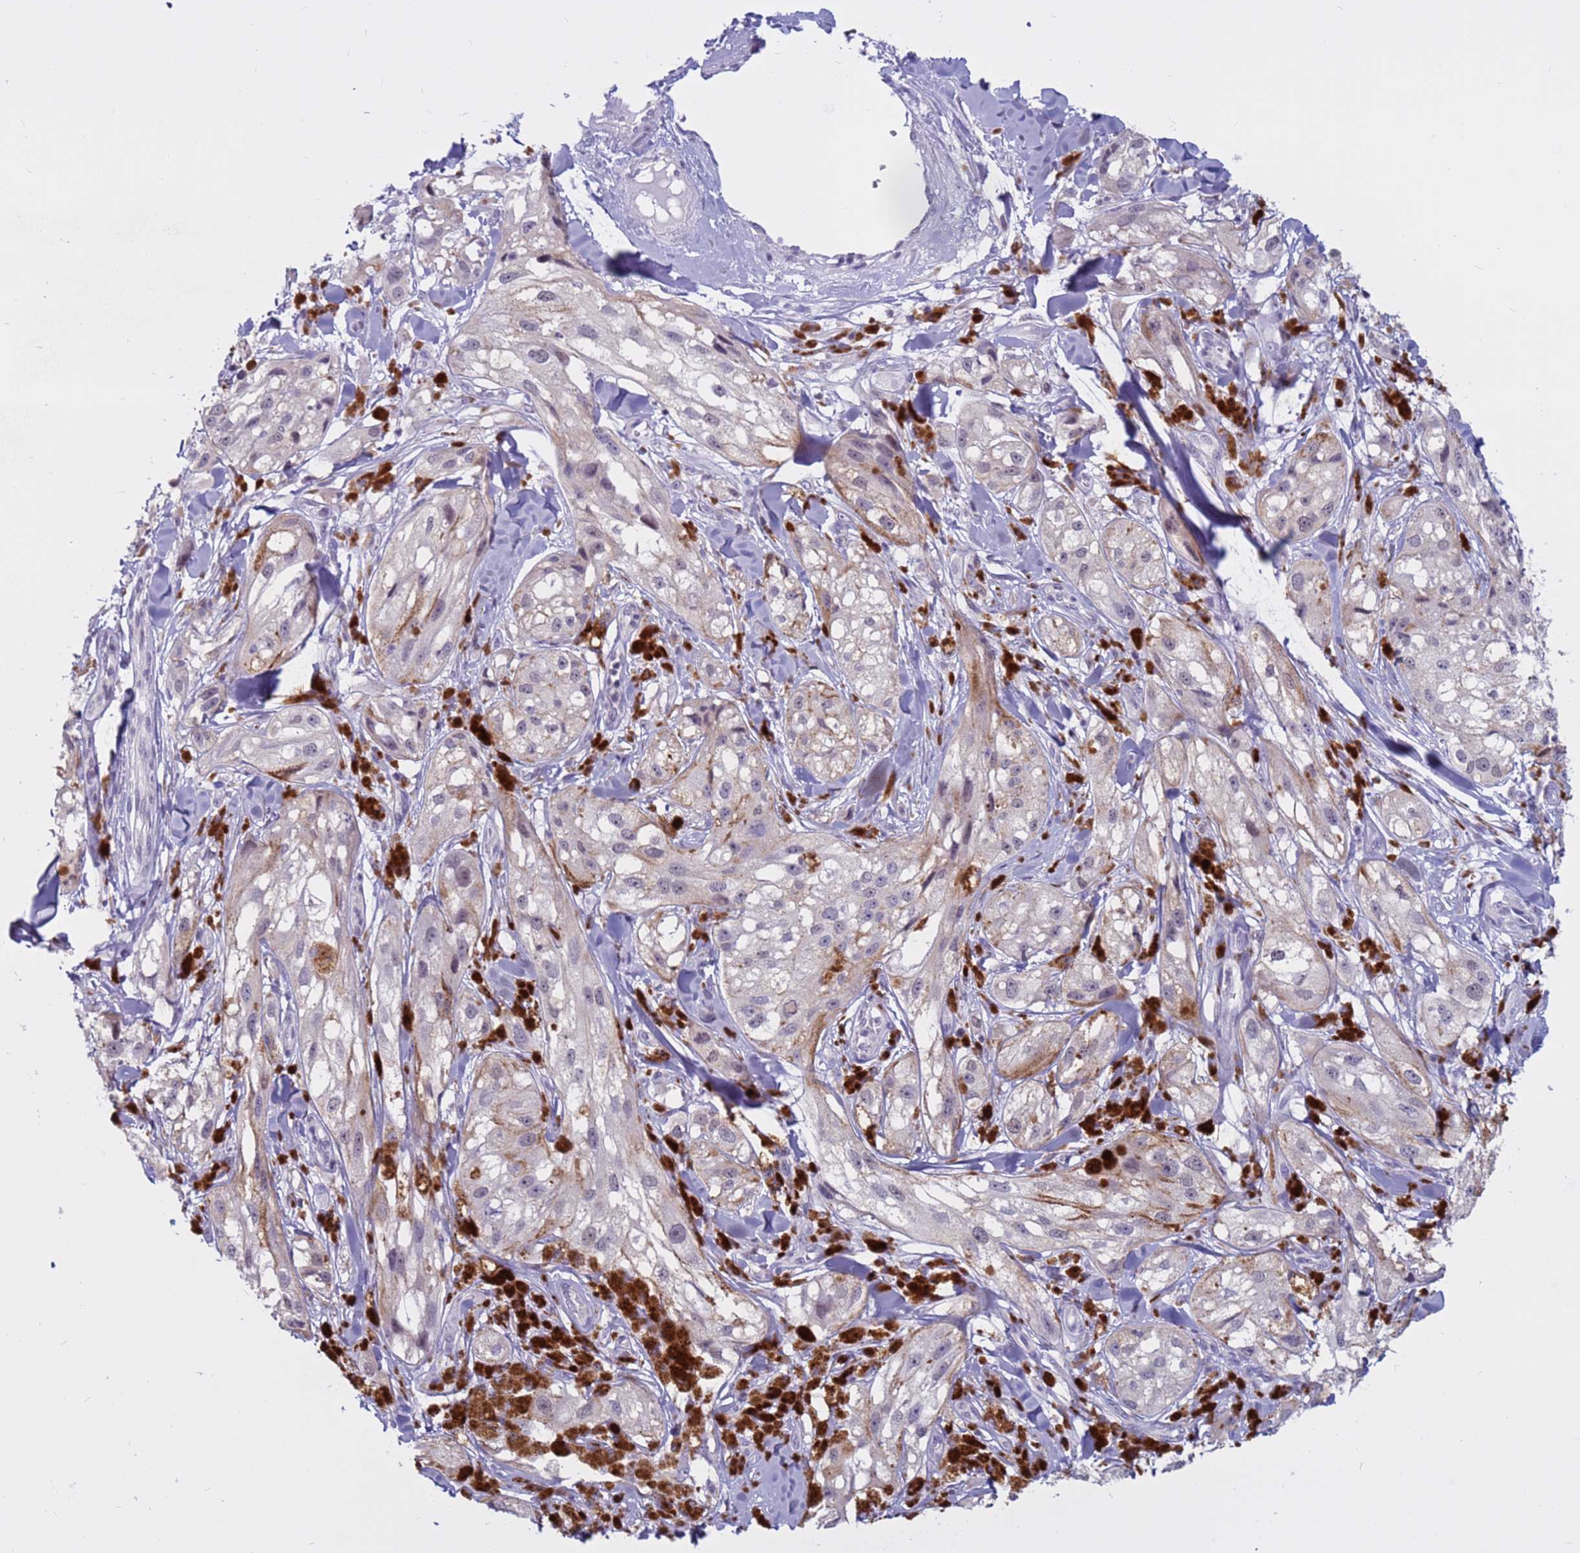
{"staining": {"intensity": "negative", "quantity": "none", "location": "none"}, "tissue": "melanoma", "cell_type": "Tumor cells", "image_type": "cancer", "snomed": [{"axis": "morphology", "description": "Malignant melanoma, NOS"}, {"axis": "topography", "description": "Skin"}], "caption": "Immunohistochemistry (IHC) photomicrograph of human melanoma stained for a protein (brown), which displays no staining in tumor cells.", "gene": "CDK2AP2", "patient": {"sex": "male", "age": 88}}